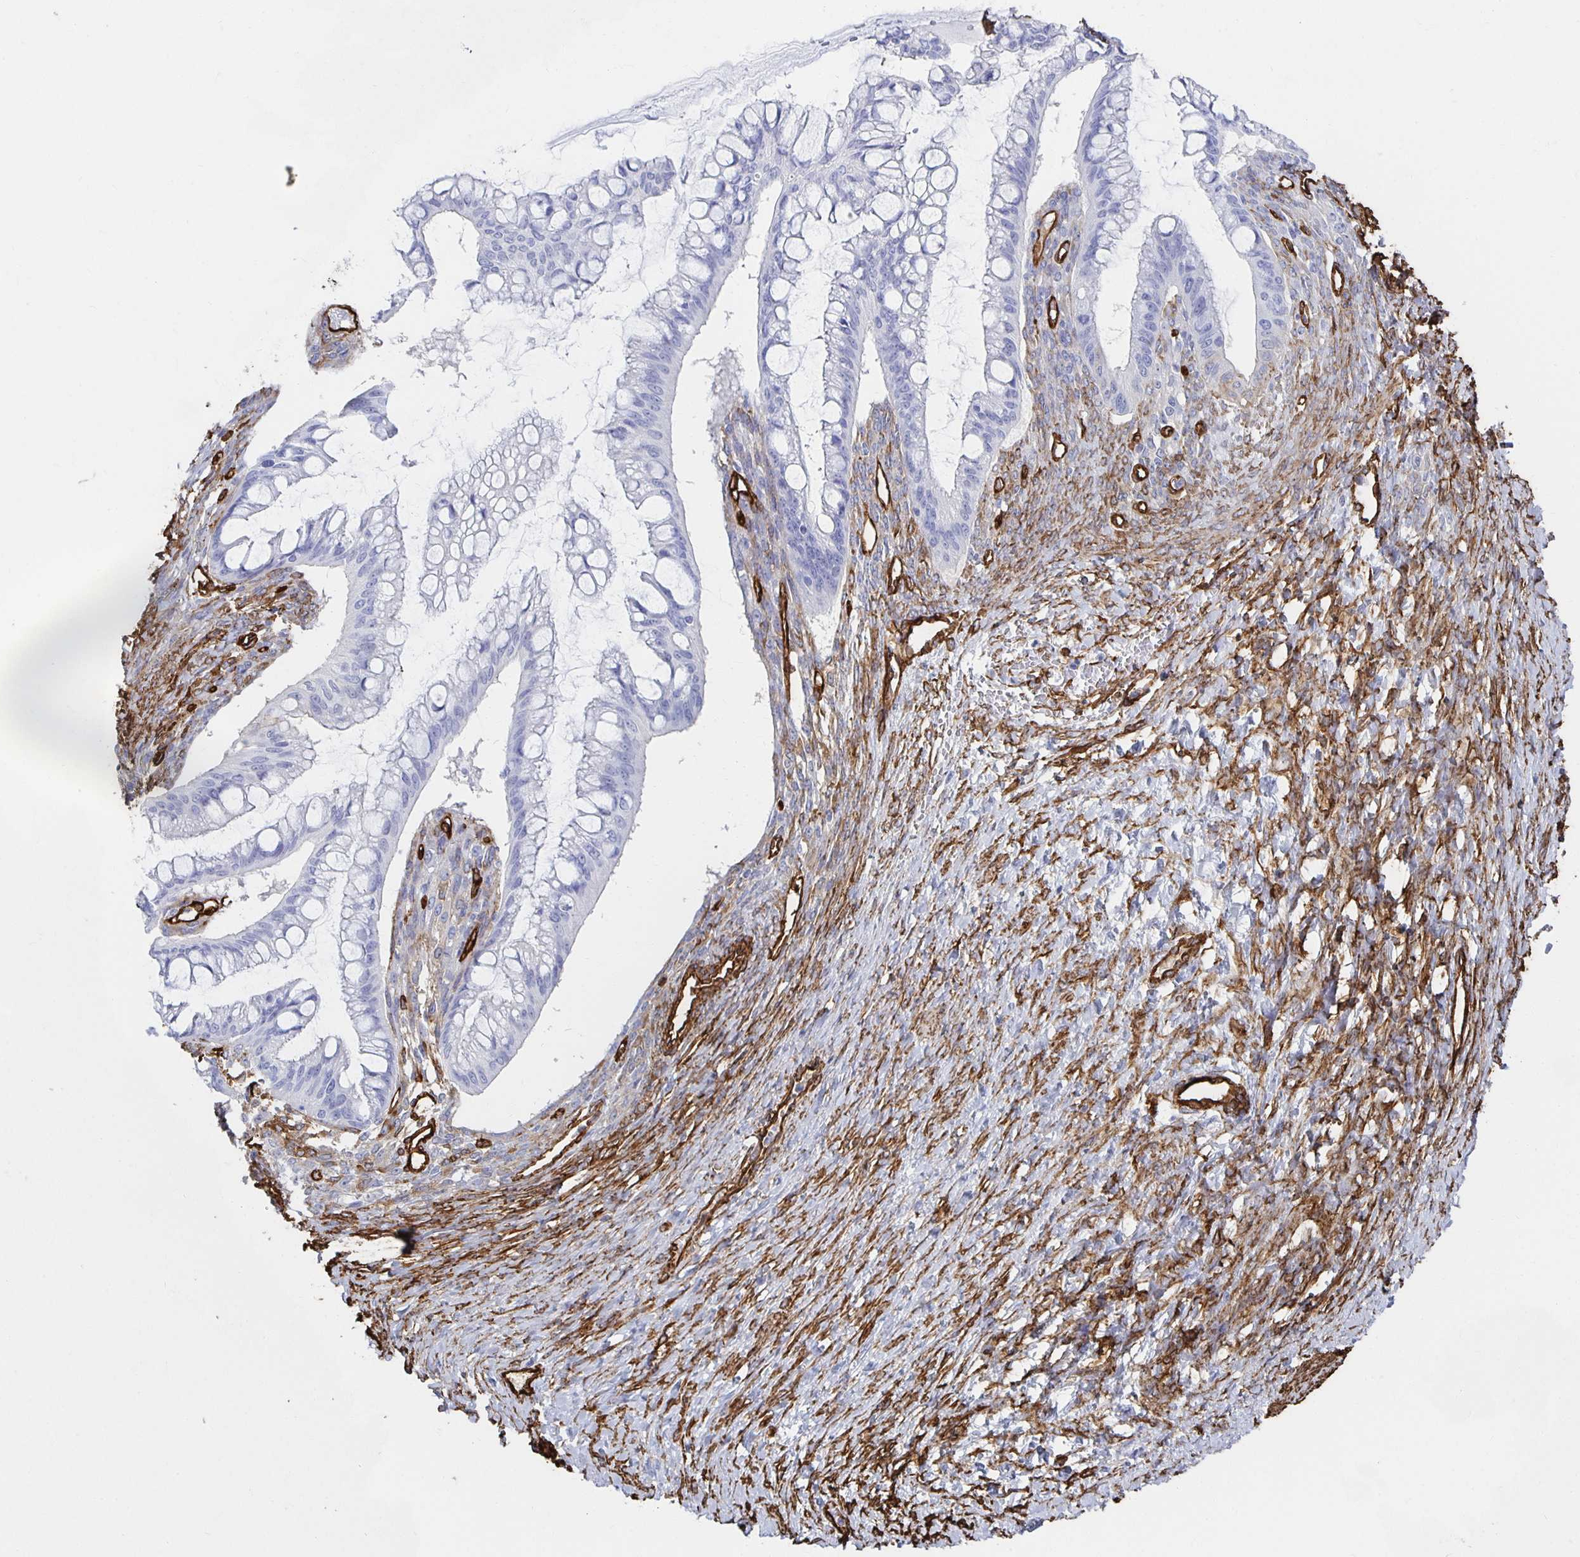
{"staining": {"intensity": "negative", "quantity": "none", "location": "none"}, "tissue": "ovarian cancer", "cell_type": "Tumor cells", "image_type": "cancer", "snomed": [{"axis": "morphology", "description": "Cystadenocarcinoma, mucinous, NOS"}, {"axis": "topography", "description": "Ovary"}], "caption": "Tumor cells are negative for protein expression in human ovarian cancer (mucinous cystadenocarcinoma).", "gene": "VIPR2", "patient": {"sex": "female", "age": 73}}